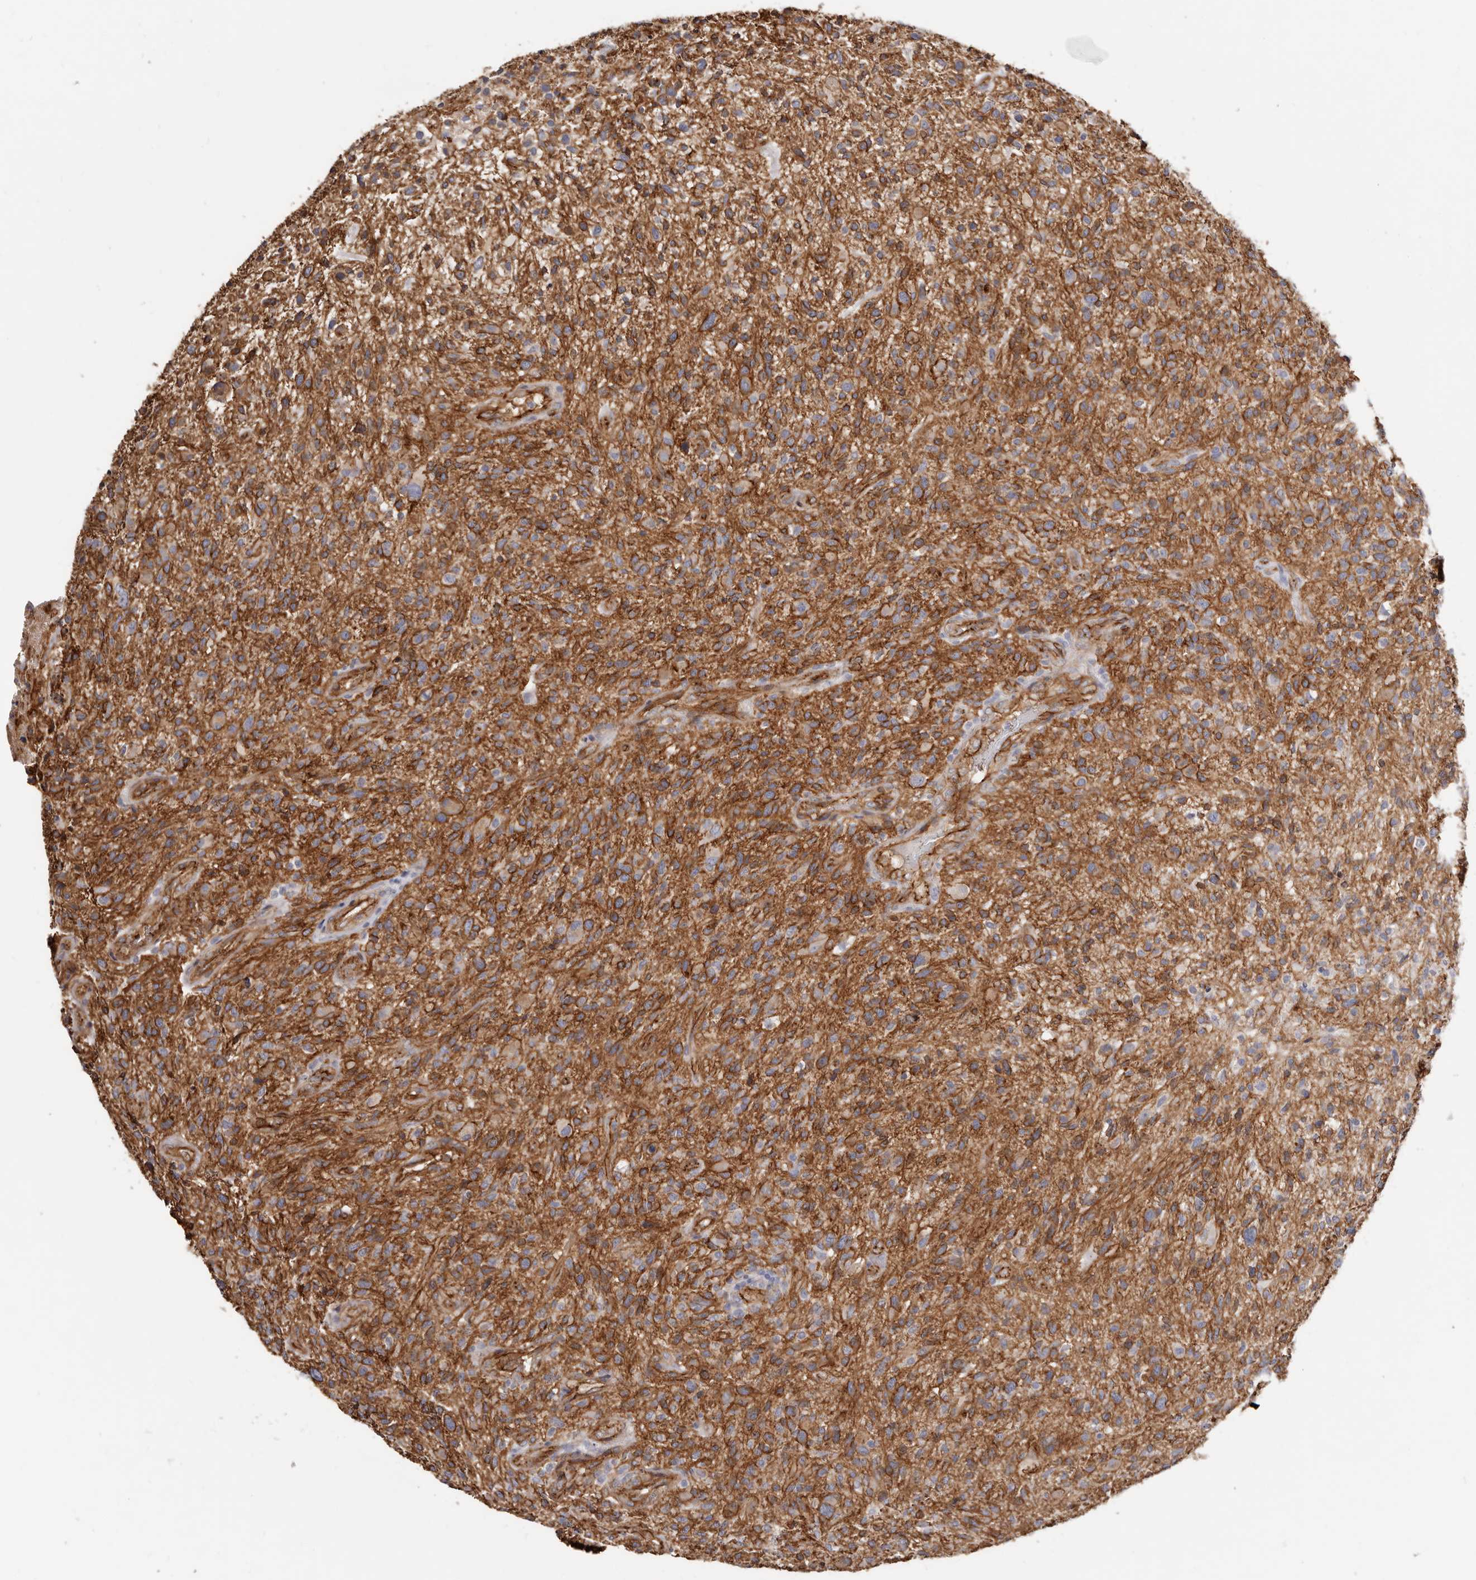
{"staining": {"intensity": "strong", "quantity": "25%-75%", "location": "cytoplasmic/membranous"}, "tissue": "glioma", "cell_type": "Tumor cells", "image_type": "cancer", "snomed": [{"axis": "morphology", "description": "Glioma, malignant, High grade"}, {"axis": "topography", "description": "Brain"}], "caption": "Immunohistochemistry photomicrograph of high-grade glioma (malignant) stained for a protein (brown), which reveals high levels of strong cytoplasmic/membranous expression in approximately 25%-75% of tumor cells.", "gene": "CTNNB1", "patient": {"sex": "male", "age": 47}}